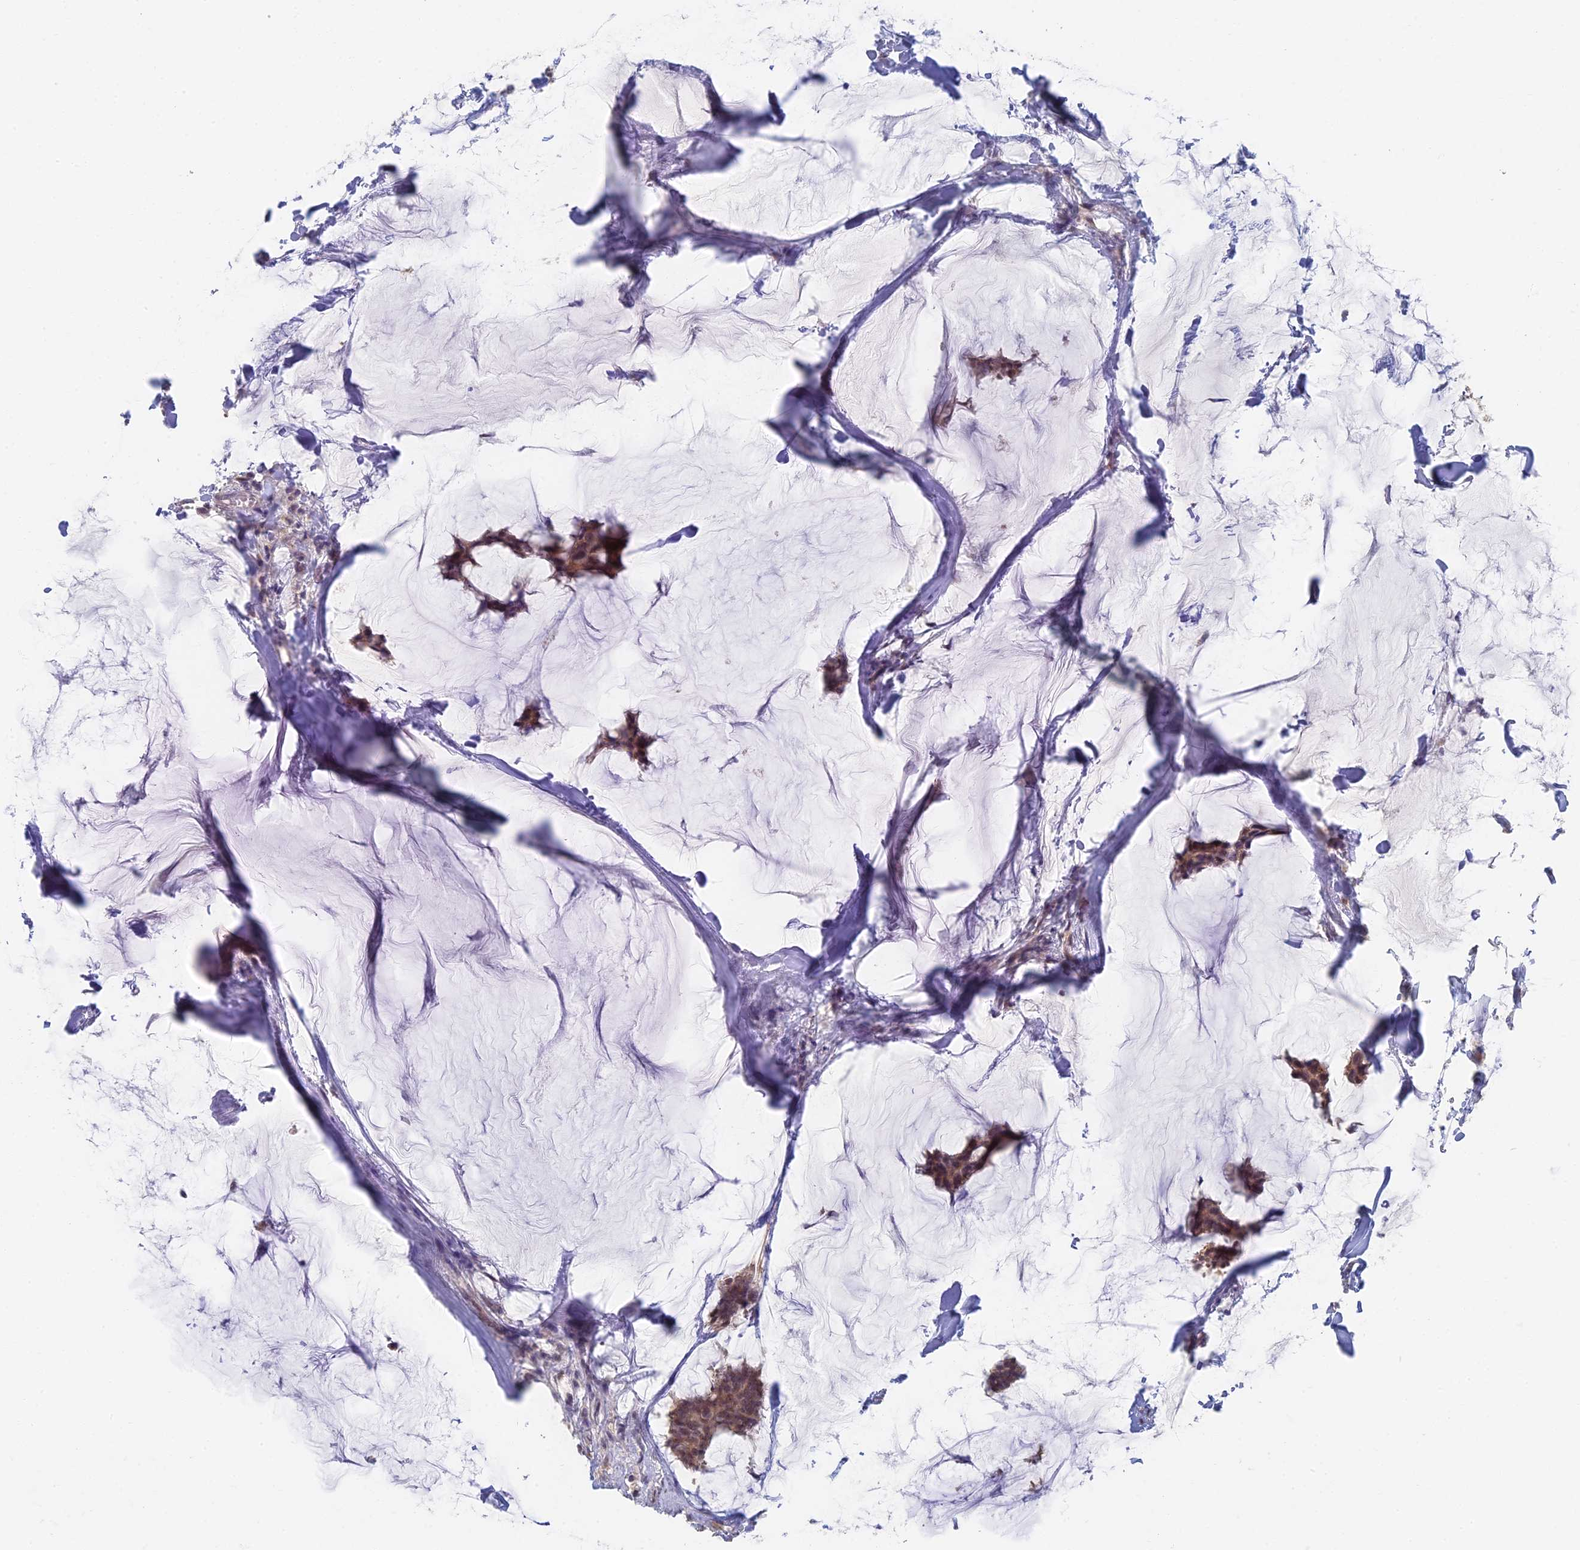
{"staining": {"intensity": "weak", "quantity": ">75%", "location": "cytoplasmic/membranous,nuclear"}, "tissue": "breast cancer", "cell_type": "Tumor cells", "image_type": "cancer", "snomed": [{"axis": "morphology", "description": "Duct carcinoma"}, {"axis": "topography", "description": "Breast"}], "caption": "Intraductal carcinoma (breast) stained for a protein demonstrates weak cytoplasmic/membranous and nuclear positivity in tumor cells.", "gene": "GPATCH1", "patient": {"sex": "female", "age": 93}}